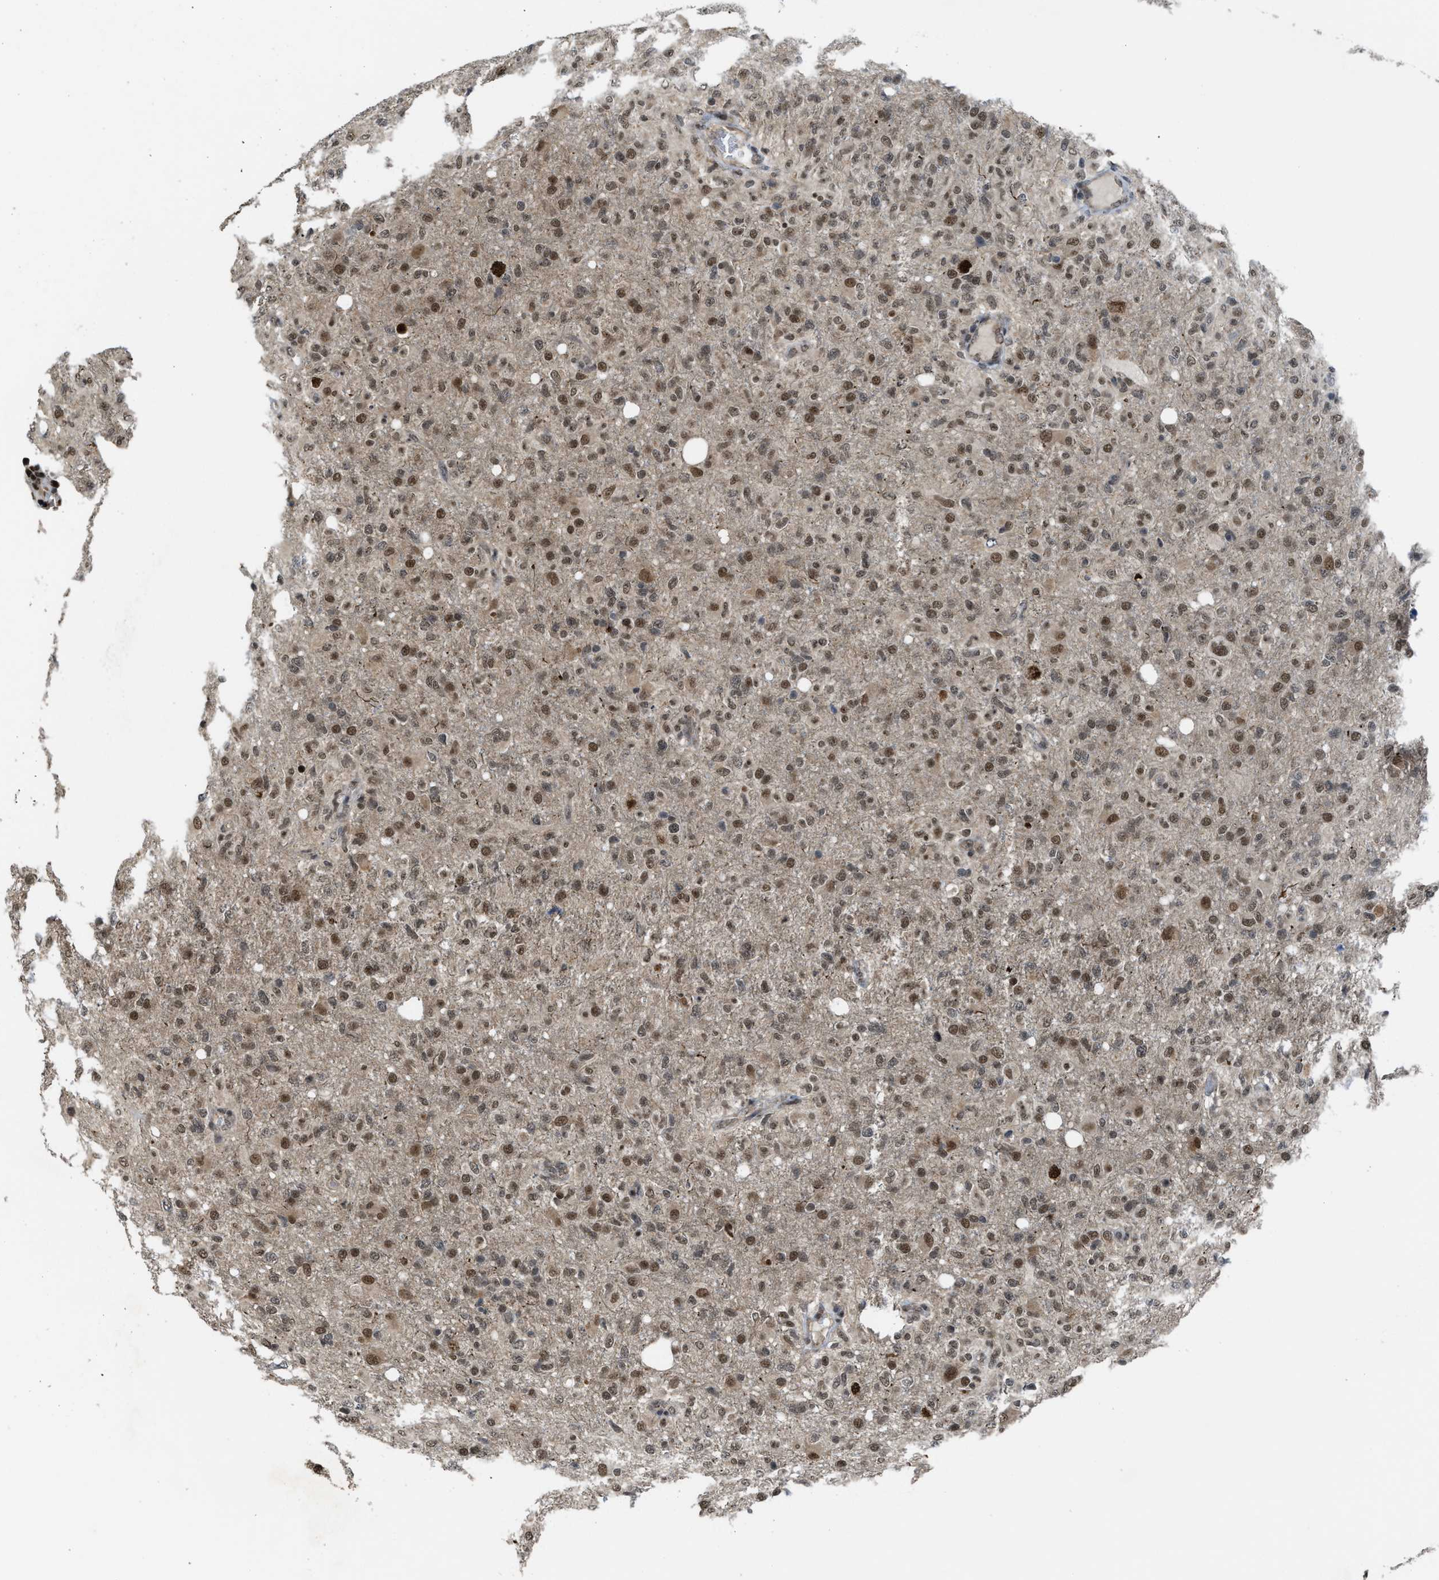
{"staining": {"intensity": "moderate", "quantity": ">75%", "location": "nuclear"}, "tissue": "glioma", "cell_type": "Tumor cells", "image_type": "cancer", "snomed": [{"axis": "morphology", "description": "Glioma, malignant, High grade"}, {"axis": "topography", "description": "Brain"}], "caption": "Immunohistochemical staining of human glioma shows moderate nuclear protein positivity in approximately >75% of tumor cells. The staining was performed using DAB (3,3'-diaminobenzidine), with brown indicating positive protein expression. Nuclei are stained blue with hematoxylin.", "gene": "ZNF250", "patient": {"sex": "female", "age": 57}}